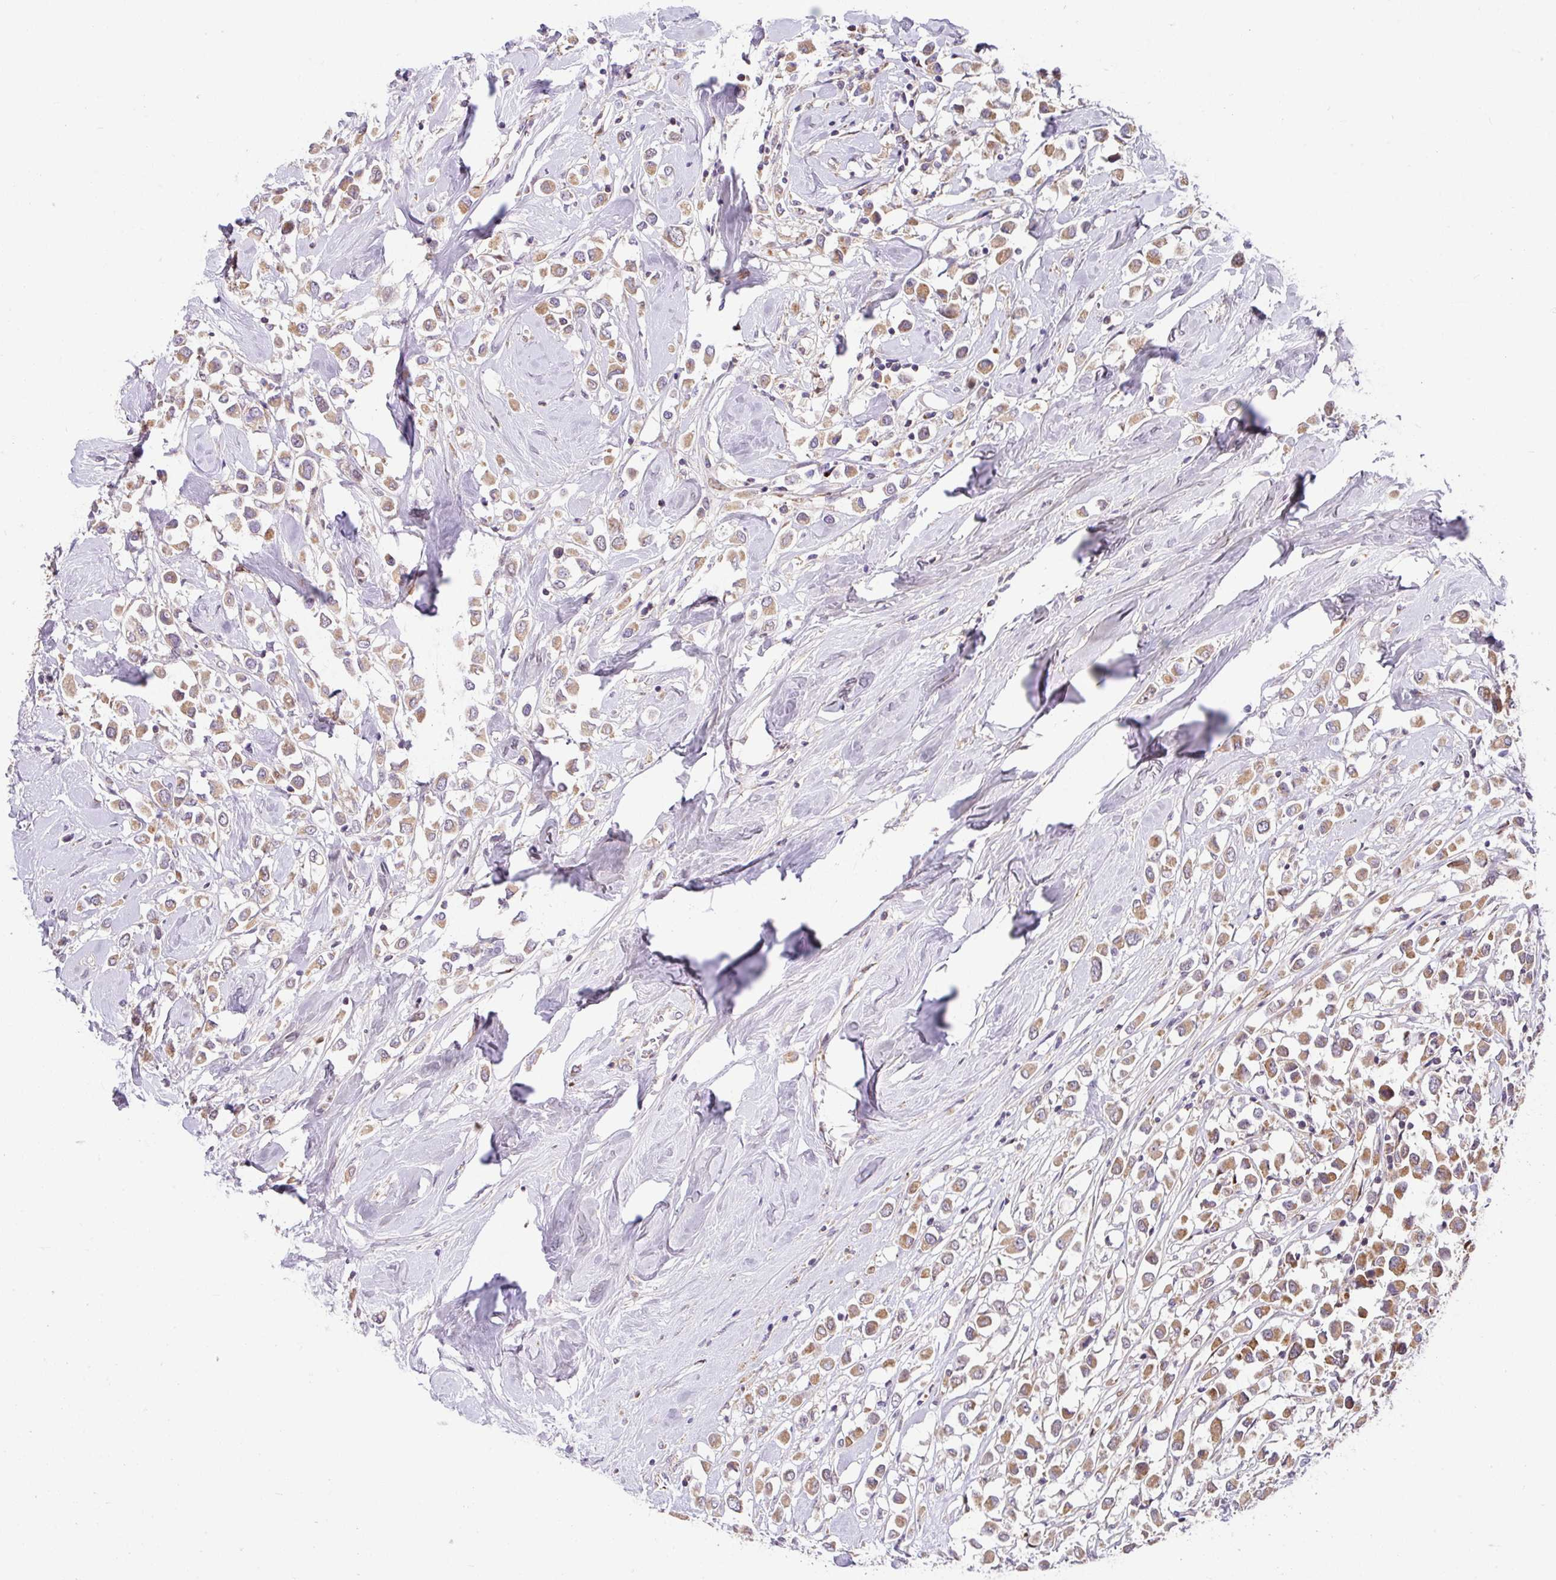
{"staining": {"intensity": "moderate", "quantity": ">75%", "location": "cytoplasmic/membranous"}, "tissue": "breast cancer", "cell_type": "Tumor cells", "image_type": "cancer", "snomed": [{"axis": "morphology", "description": "Duct carcinoma"}, {"axis": "topography", "description": "Breast"}], "caption": "Tumor cells demonstrate medium levels of moderate cytoplasmic/membranous expression in about >75% of cells in breast cancer (invasive ductal carcinoma).", "gene": "SARS2", "patient": {"sex": "female", "age": 61}}